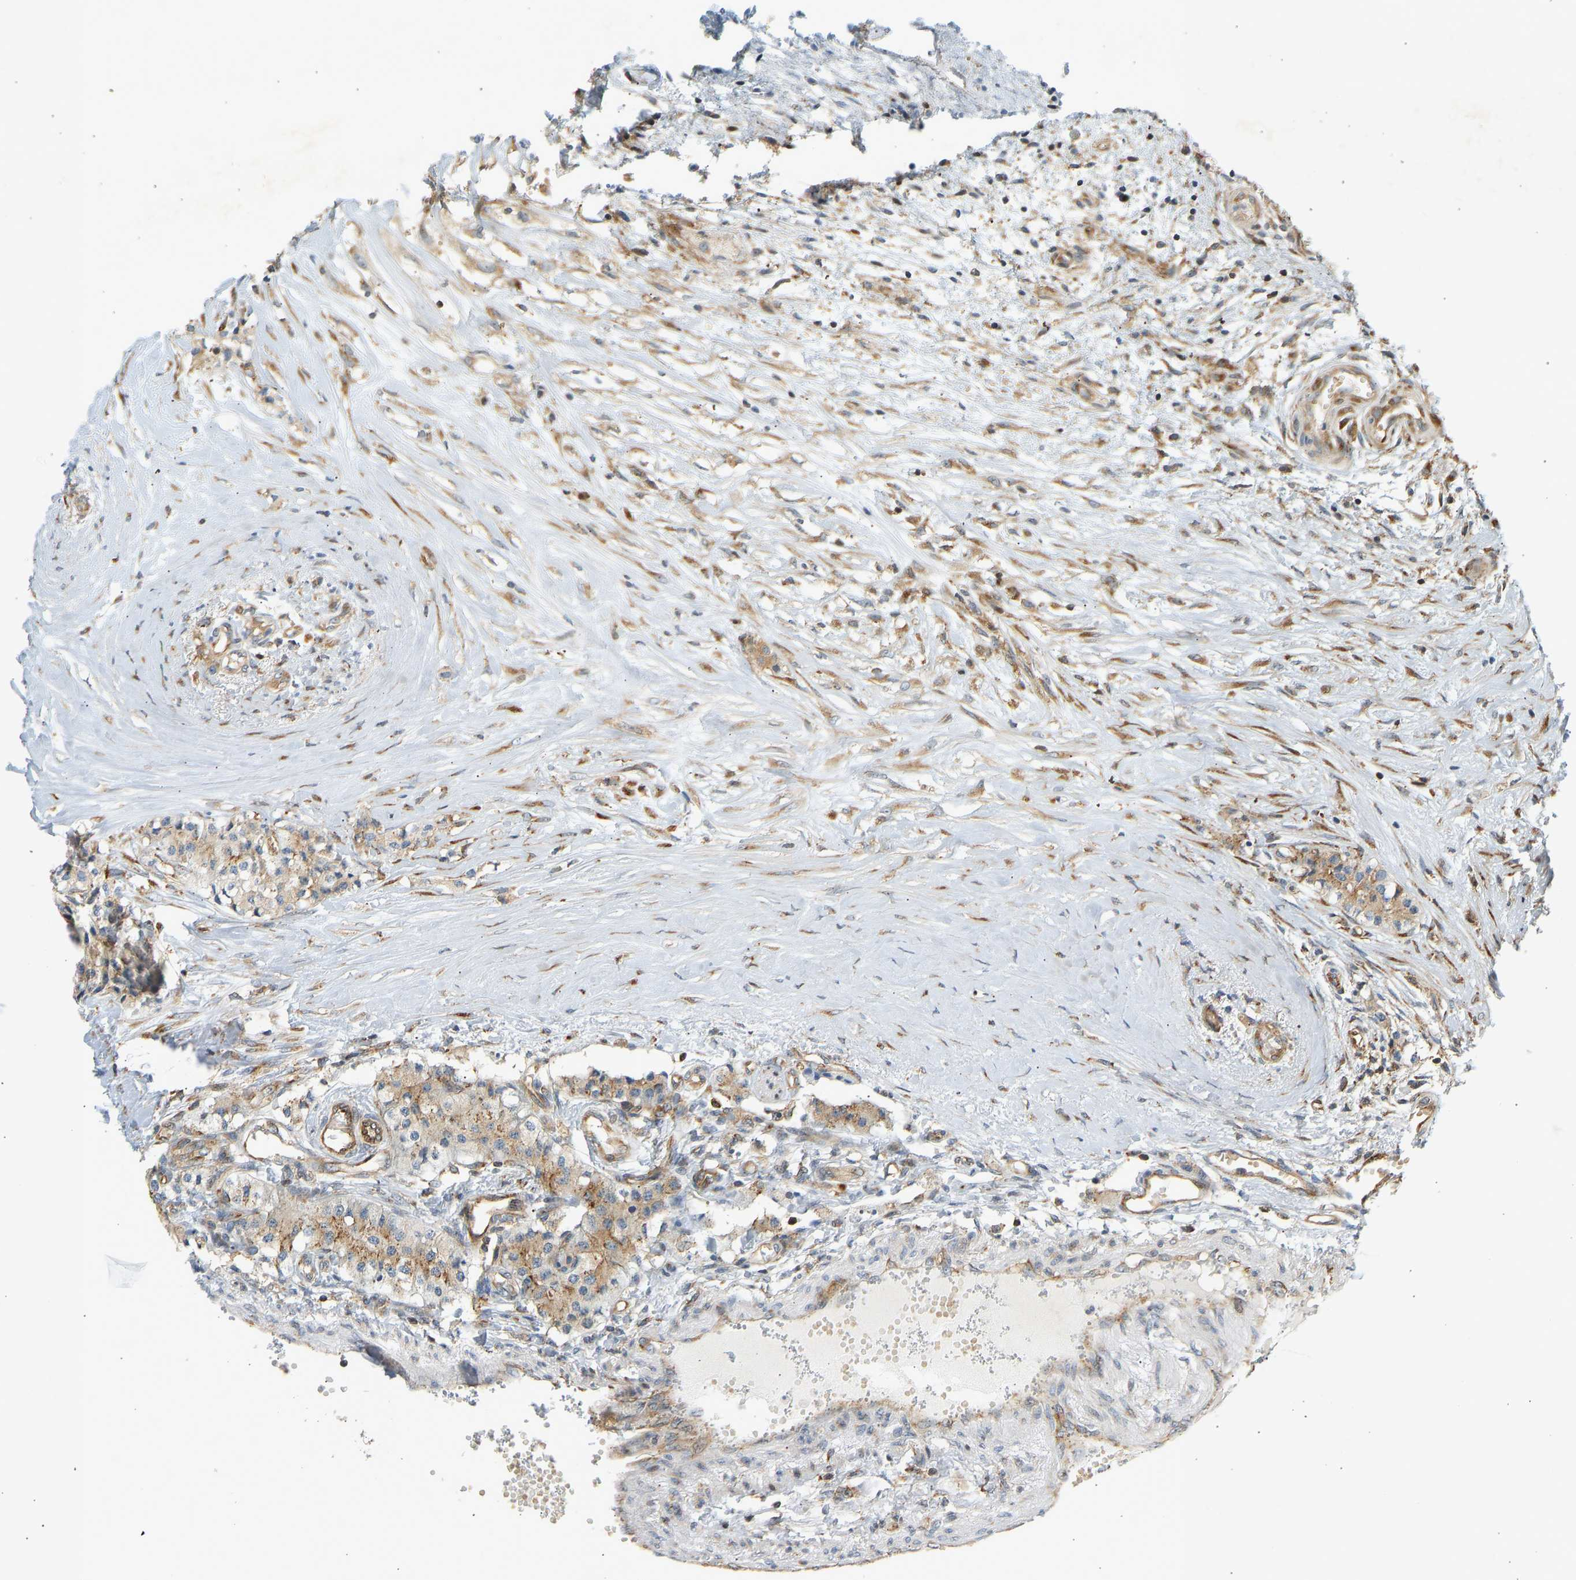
{"staining": {"intensity": "moderate", "quantity": ">75%", "location": "cytoplasmic/membranous"}, "tissue": "carcinoid", "cell_type": "Tumor cells", "image_type": "cancer", "snomed": [{"axis": "morphology", "description": "Carcinoid, malignant, NOS"}, {"axis": "topography", "description": "Colon"}], "caption": "Malignant carcinoid stained for a protein (brown) reveals moderate cytoplasmic/membranous positive expression in about >75% of tumor cells.", "gene": "RPS14", "patient": {"sex": "female", "age": 52}}